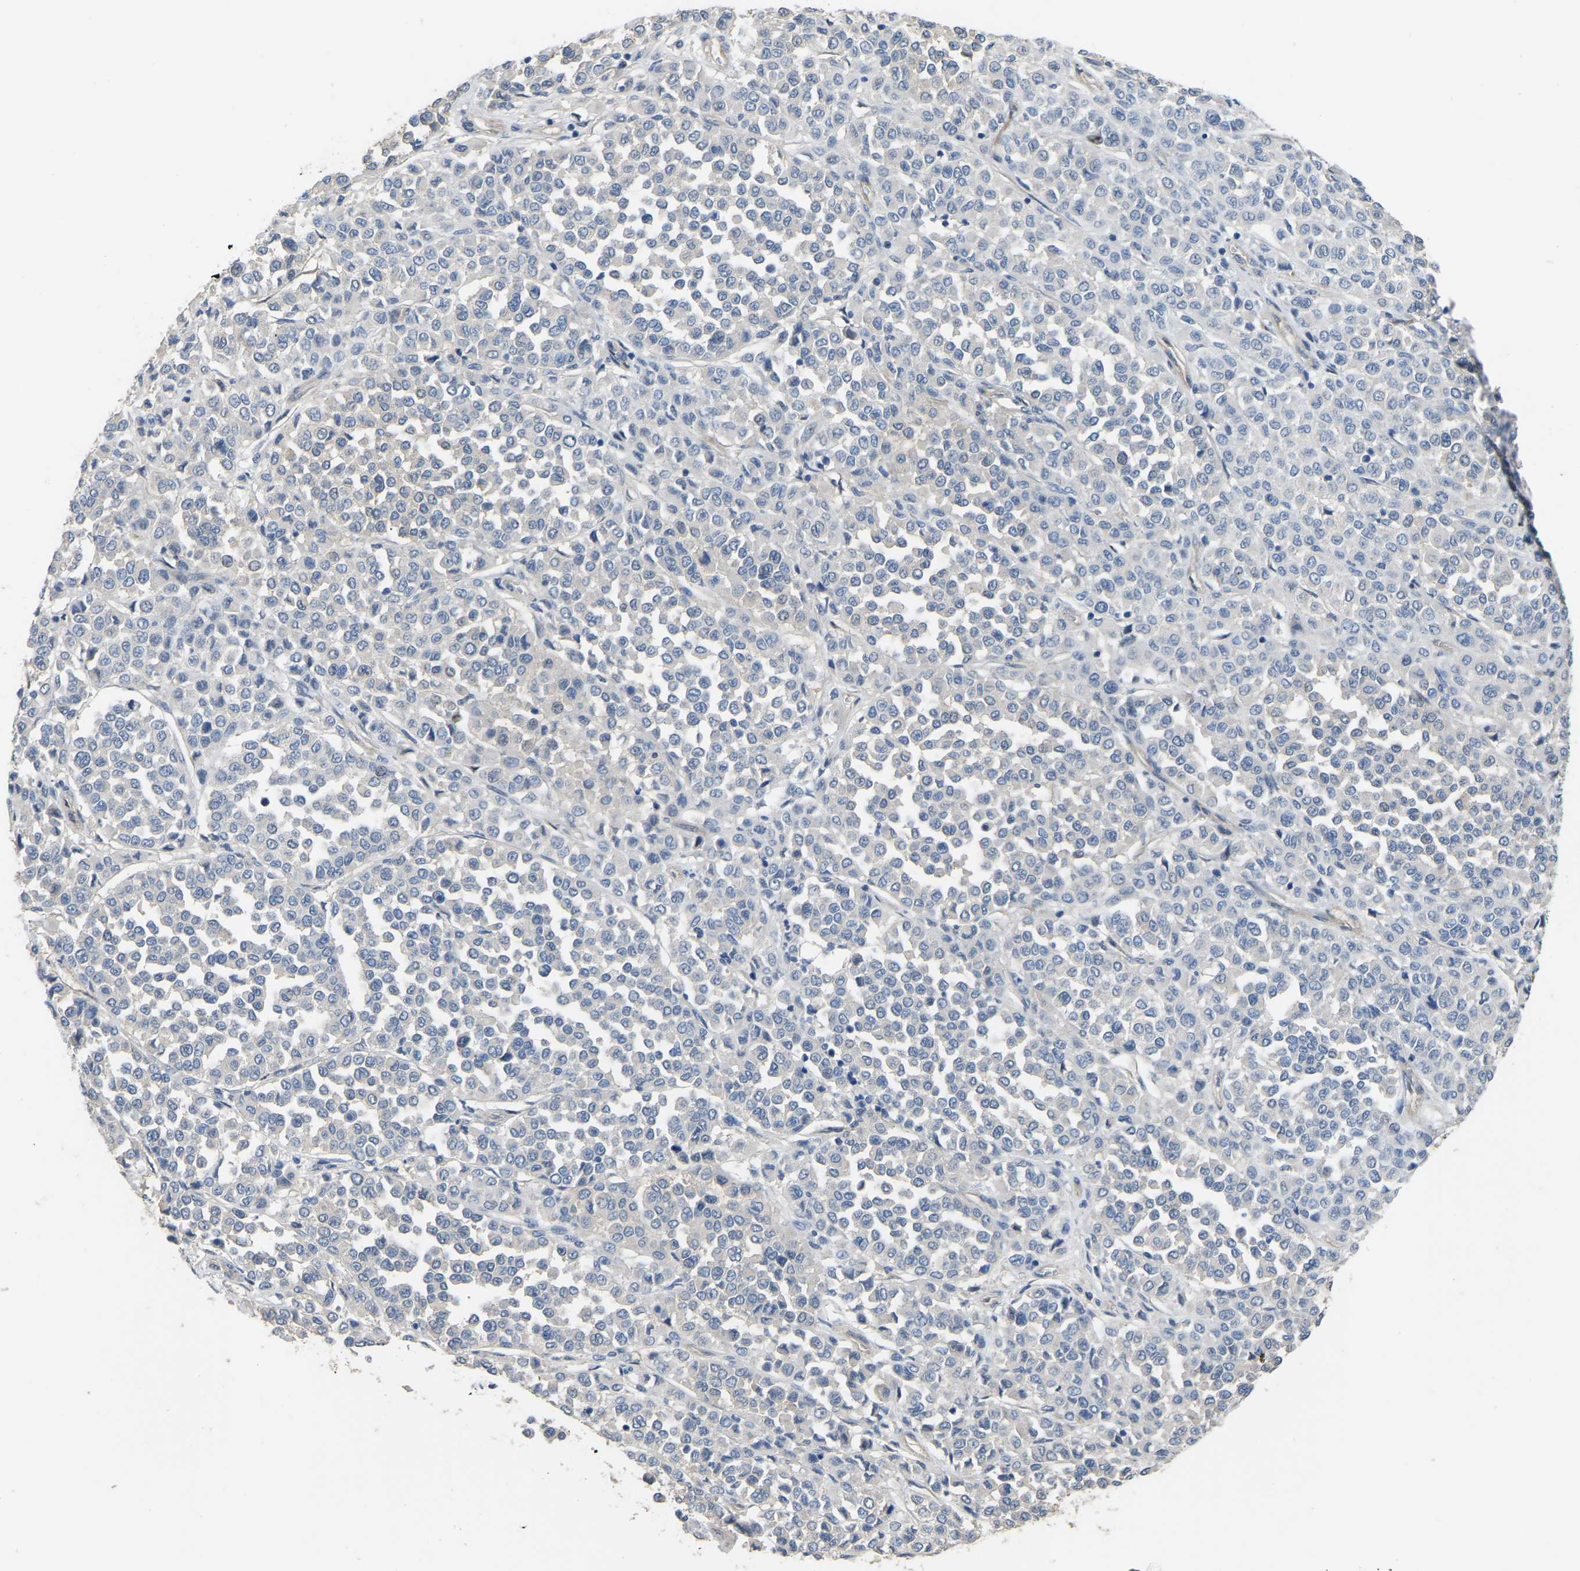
{"staining": {"intensity": "negative", "quantity": "none", "location": "none"}, "tissue": "melanoma", "cell_type": "Tumor cells", "image_type": "cancer", "snomed": [{"axis": "morphology", "description": "Malignant melanoma, Metastatic site"}, {"axis": "topography", "description": "Pancreas"}], "caption": "An IHC photomicrograph of malignant melanoma (metastatic site) is shown. There is no staining in tumor cells of malignant melanoma (metastatic site).", "gene": "HIGD2B", "patient": {"sex": "female", "age": 30}}